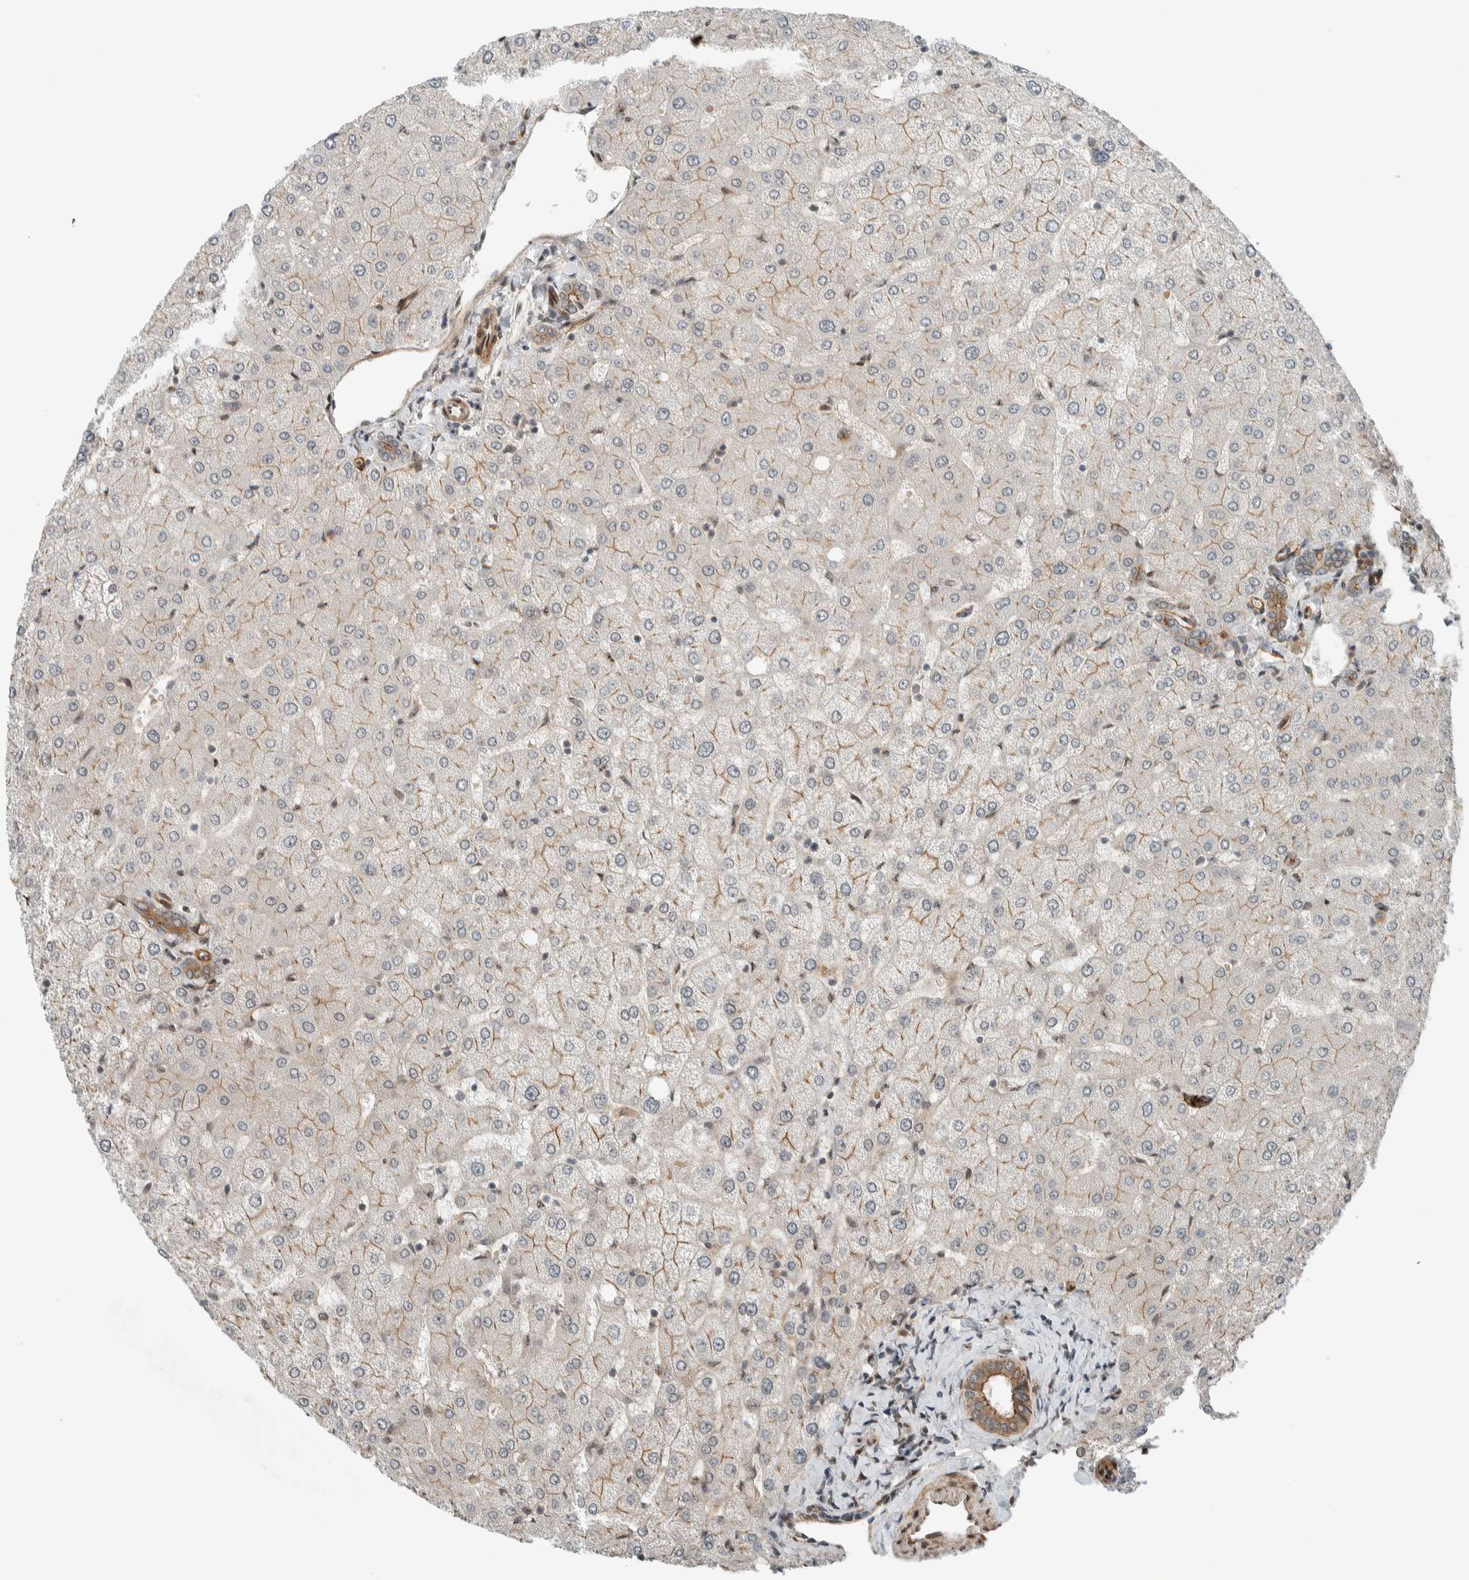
{"staining": {"intensity": "moderate", "quantity": ">75%", "location": "cytoplasmic/membranous"}, "tissue": "liver", "cell_type": "Cholangiocytes", "image_type": "normal", "snomed": [{"axis": "morphology", "description": "Normal tissue, NOS"}, {"axis": "topography", "description": "Liver"}], "caption": "A photomicrograph of human liver stained for a protein reveals moderate cytoplasmic/membranous brown staining in cholangiocytes. Using DAB (brown) and hematoxylin (blue) stains, captured at high magnification using brightfield microscopy.", "gene": "STXBP4", "patient": {"sex": "female", "age": 54}}